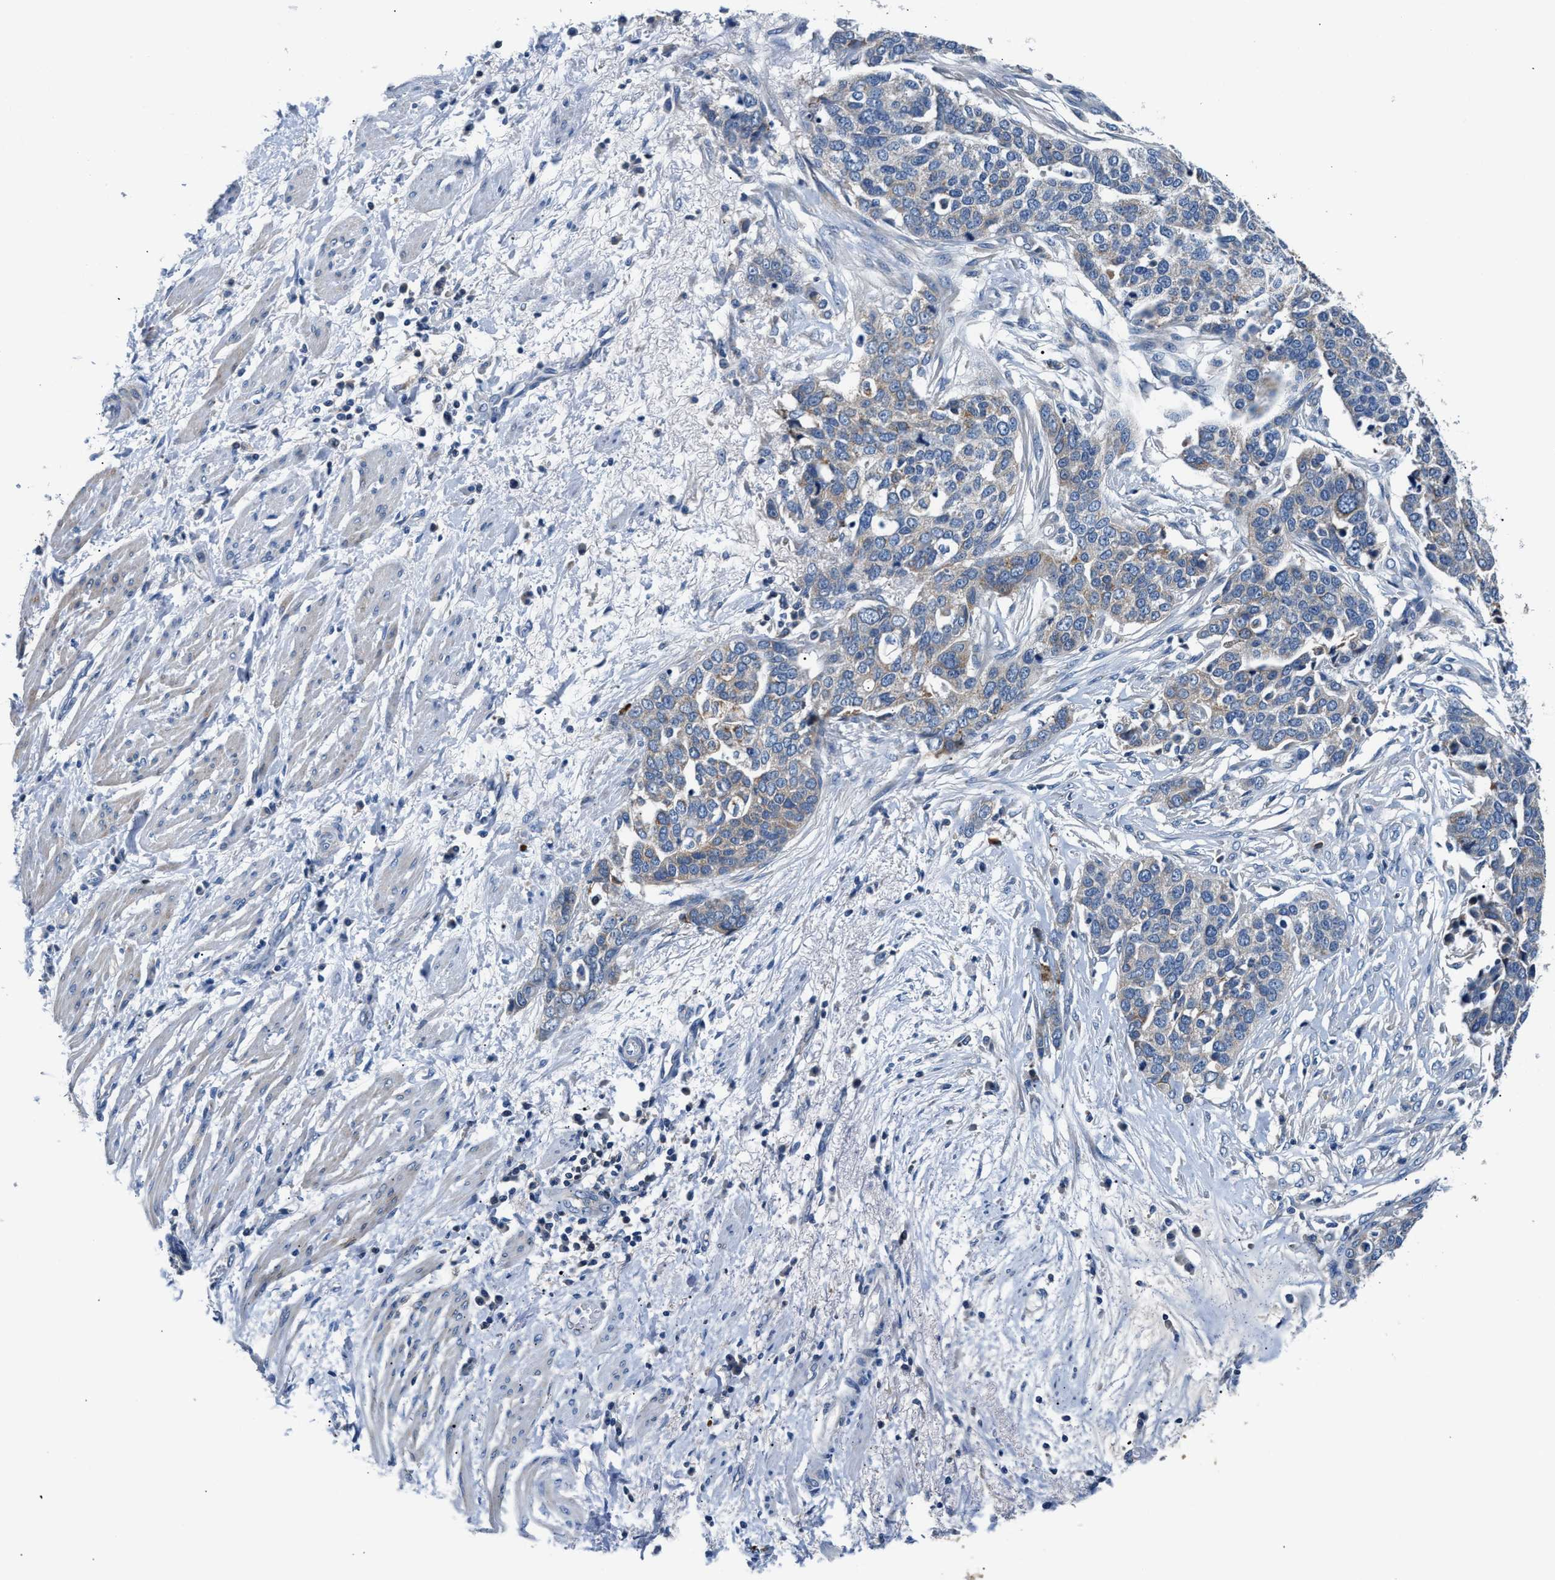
{"staining": {"intensity": "negative", "quantity": "none", "location": "none"}, "tissue": "ovarian cancer", "cell_type": "Tumor cells", "image_type": "cancer", "snomed": [{"axis": "morphology", "description": "Cystadenocarcinoma, serous, NOS"}, {"axis": "topography", "description": "Ovary"}], "caption": "This is an IHC photomicrograph of human ovarian serous cystadenocarcinoma. There is no positivity in tumor cells.", "gene": "TUT7", "patient": {"sex": "female", "age": 44}}